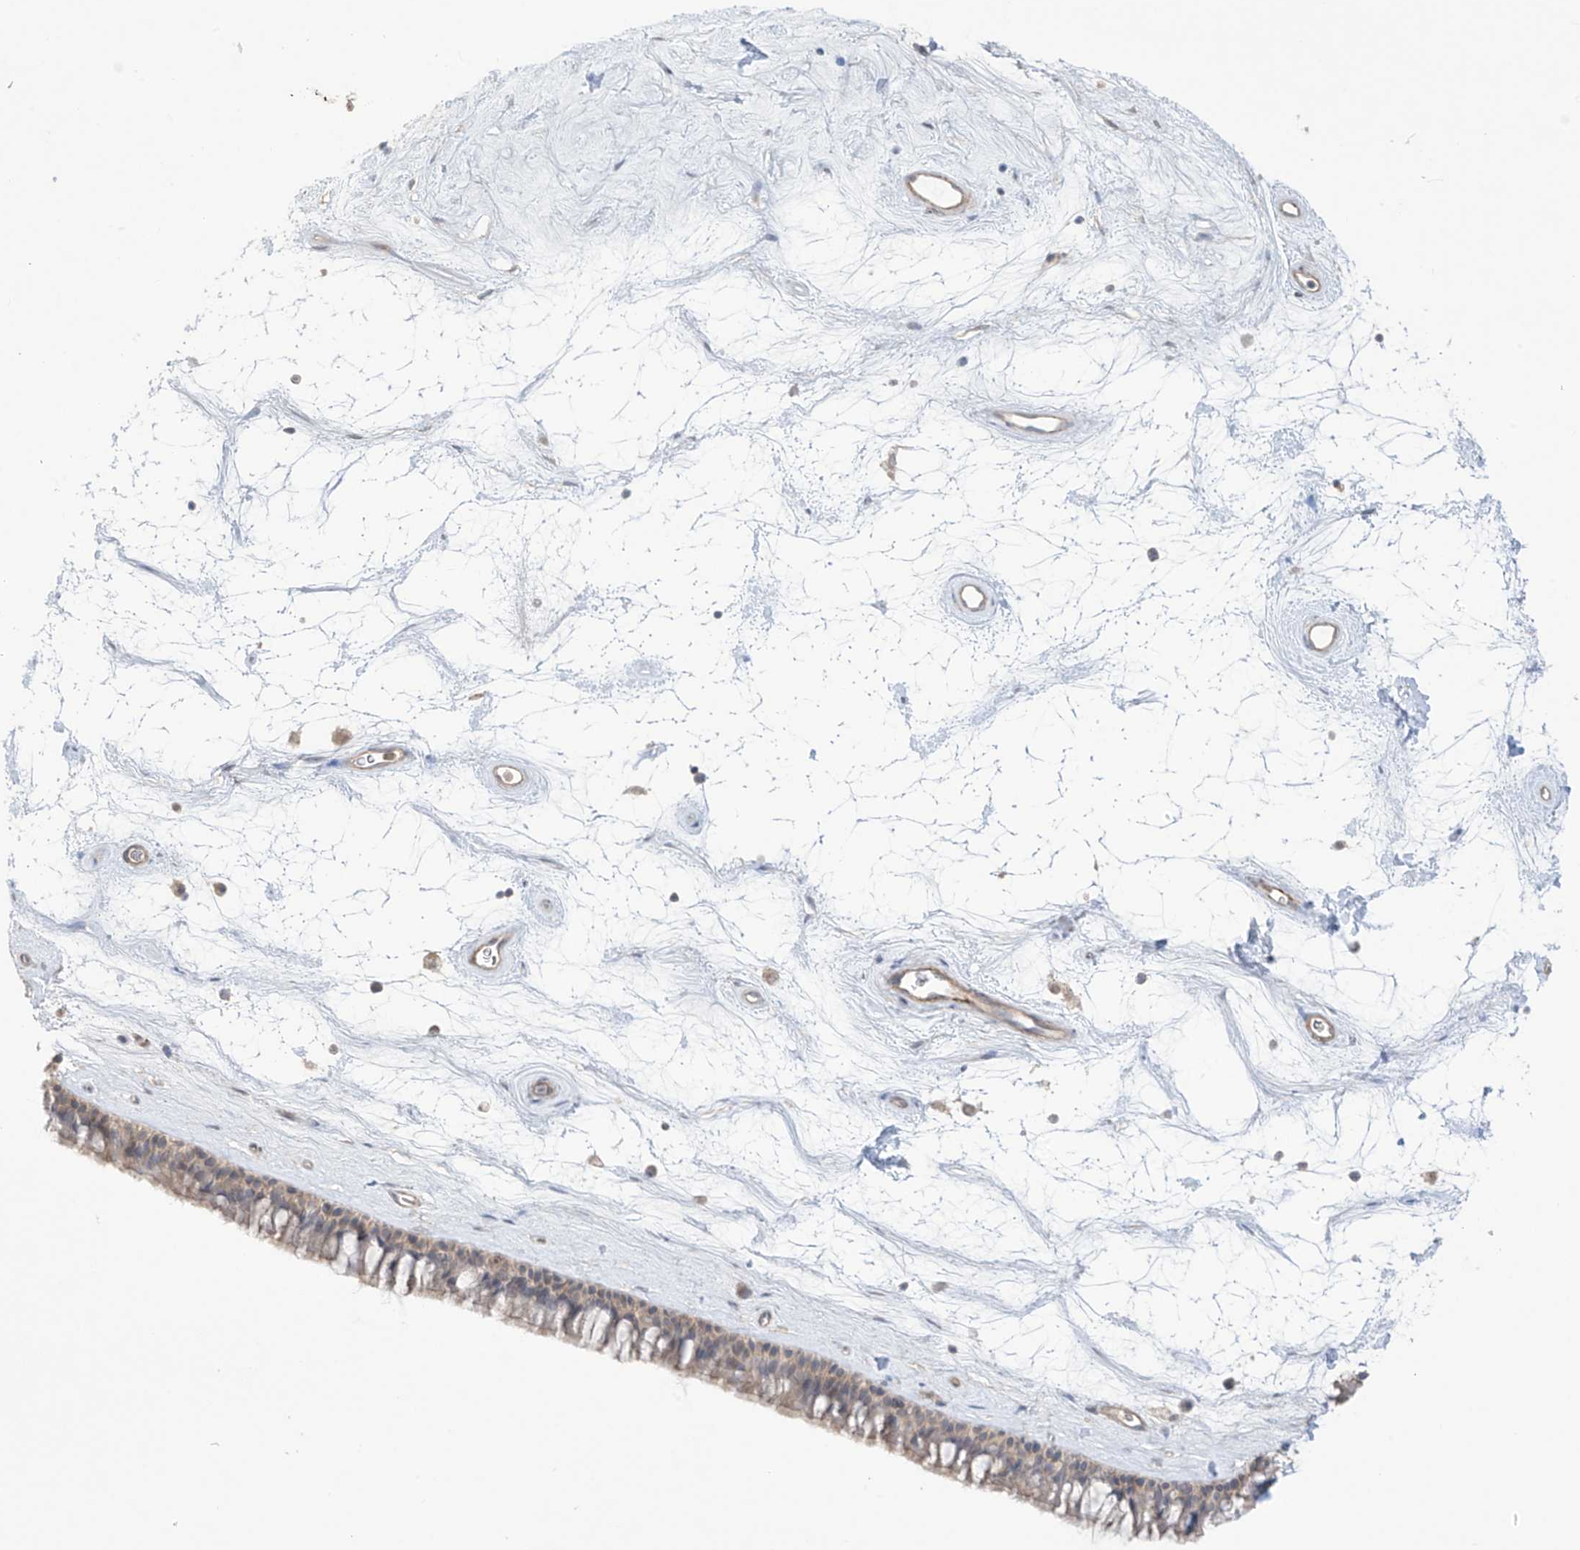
{"staining": {"intensity": "weak", "quantity": "25%-75%", "location": "cytoplasmic/membranous"}, "tissue": "nasopharynx", "cell_type": "Respiratory epithelial cells", "image_type": "normal", "snomed": [{"axis": "morphology", "description": "Normal tissue, NOS"}, {"axis": "topography", "description": "Nasopharynx"}], "caption": "The photomicrograph shows a brown stain indicating the presence of a protein in the cytoplasmic/membranous of respiratory epithelial cells in nasopharynx.", "gene": "TRMU", "patient": {"sex": "male", "age": 64}}